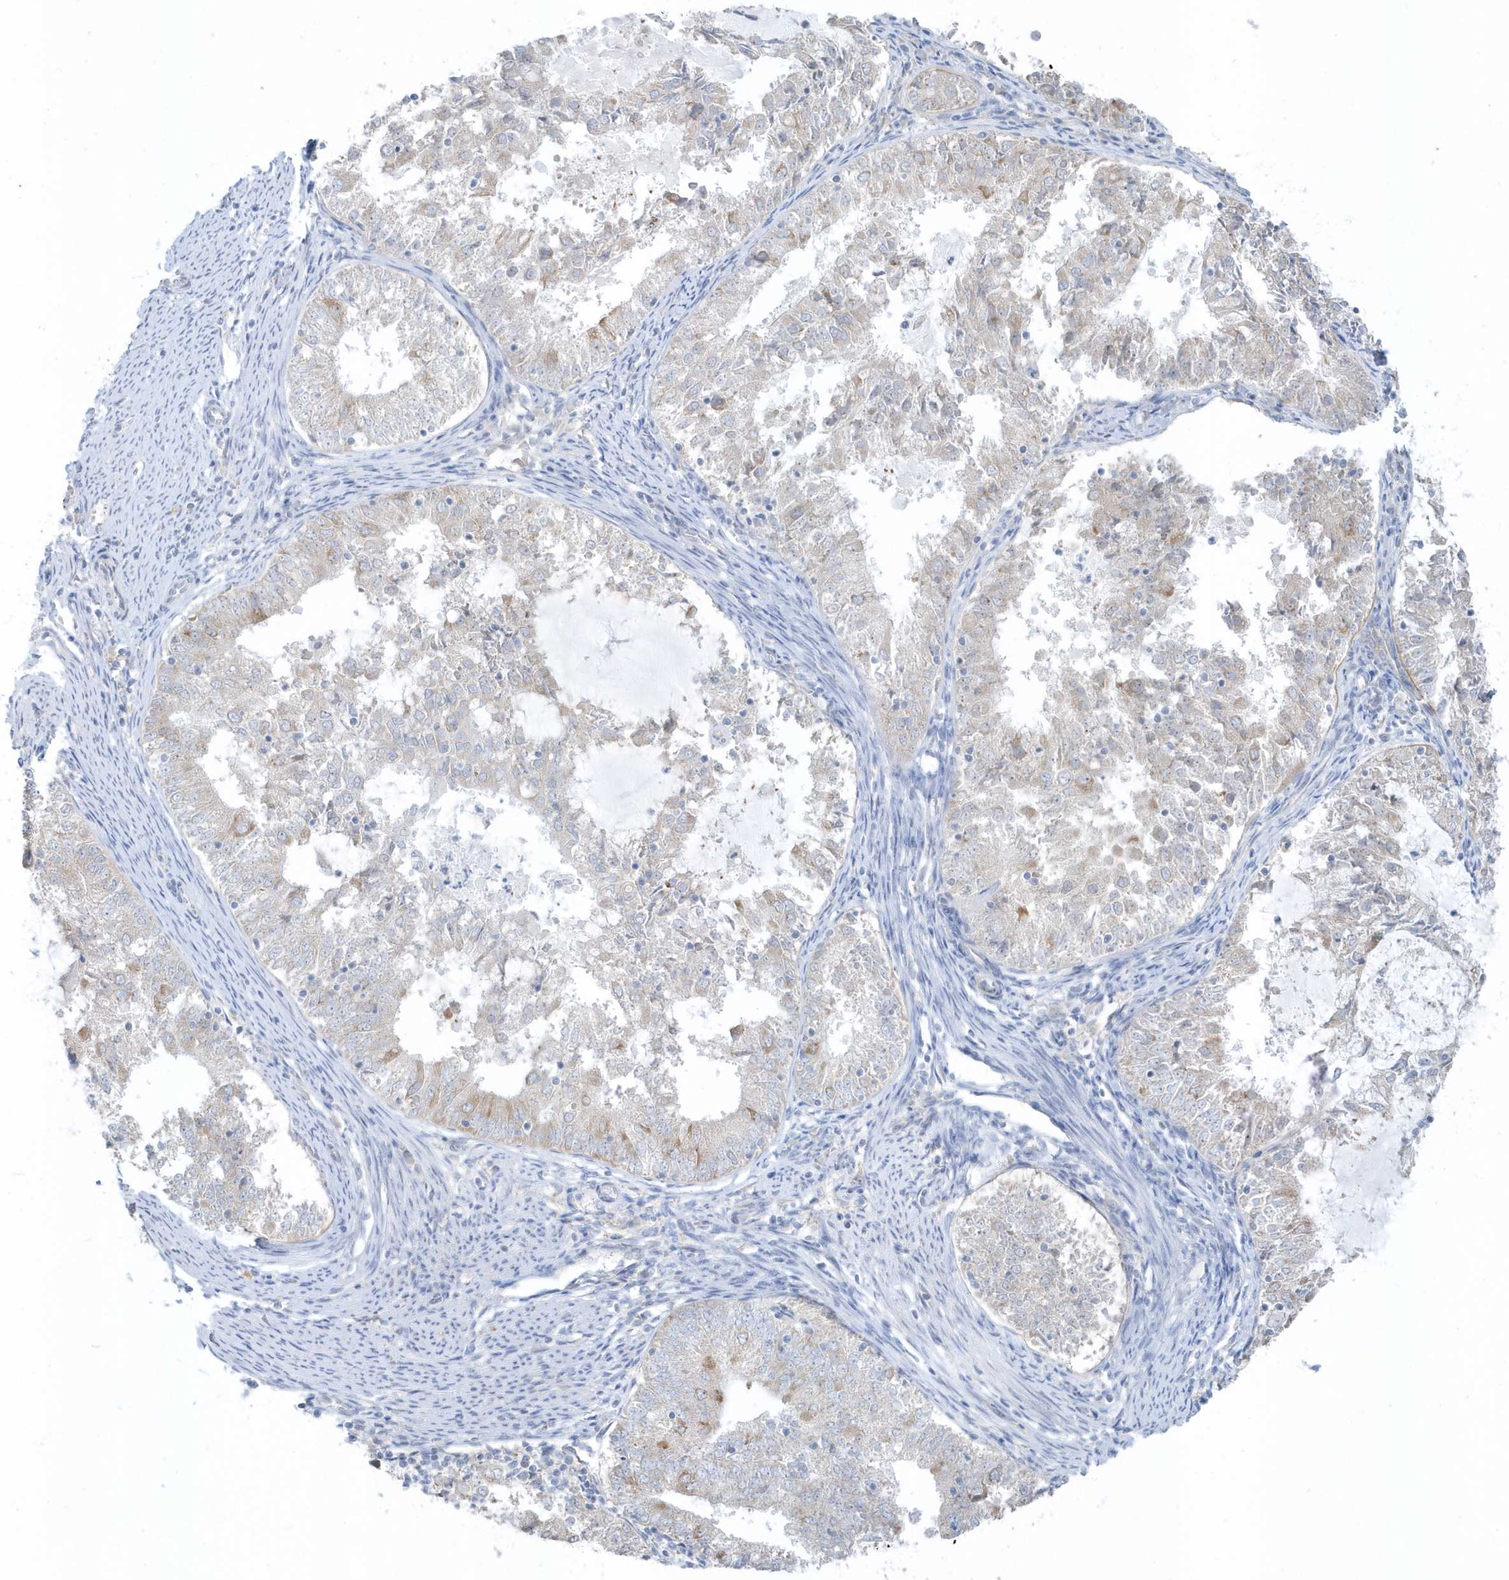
{"staining": {"intensity": "weak", "quantity": "<25%", "location": "cytoplasmic/membranous"}, "tissue": "endometrial cancer", "cell_type": "Tumor cells", "image_type": "cancer", "snomed": [{"axis": "morphology", "description": "Adenocarcinoma, NOS"}, {"axis": "topography", "description": "Endometrium"}], "caption": "Protein analysis of endometrial cancer (adenocarcinoma) displays no significant staining in tumor cells.", "gene": "SCN3A", "patient": {"sex": "female", "age": 57}}